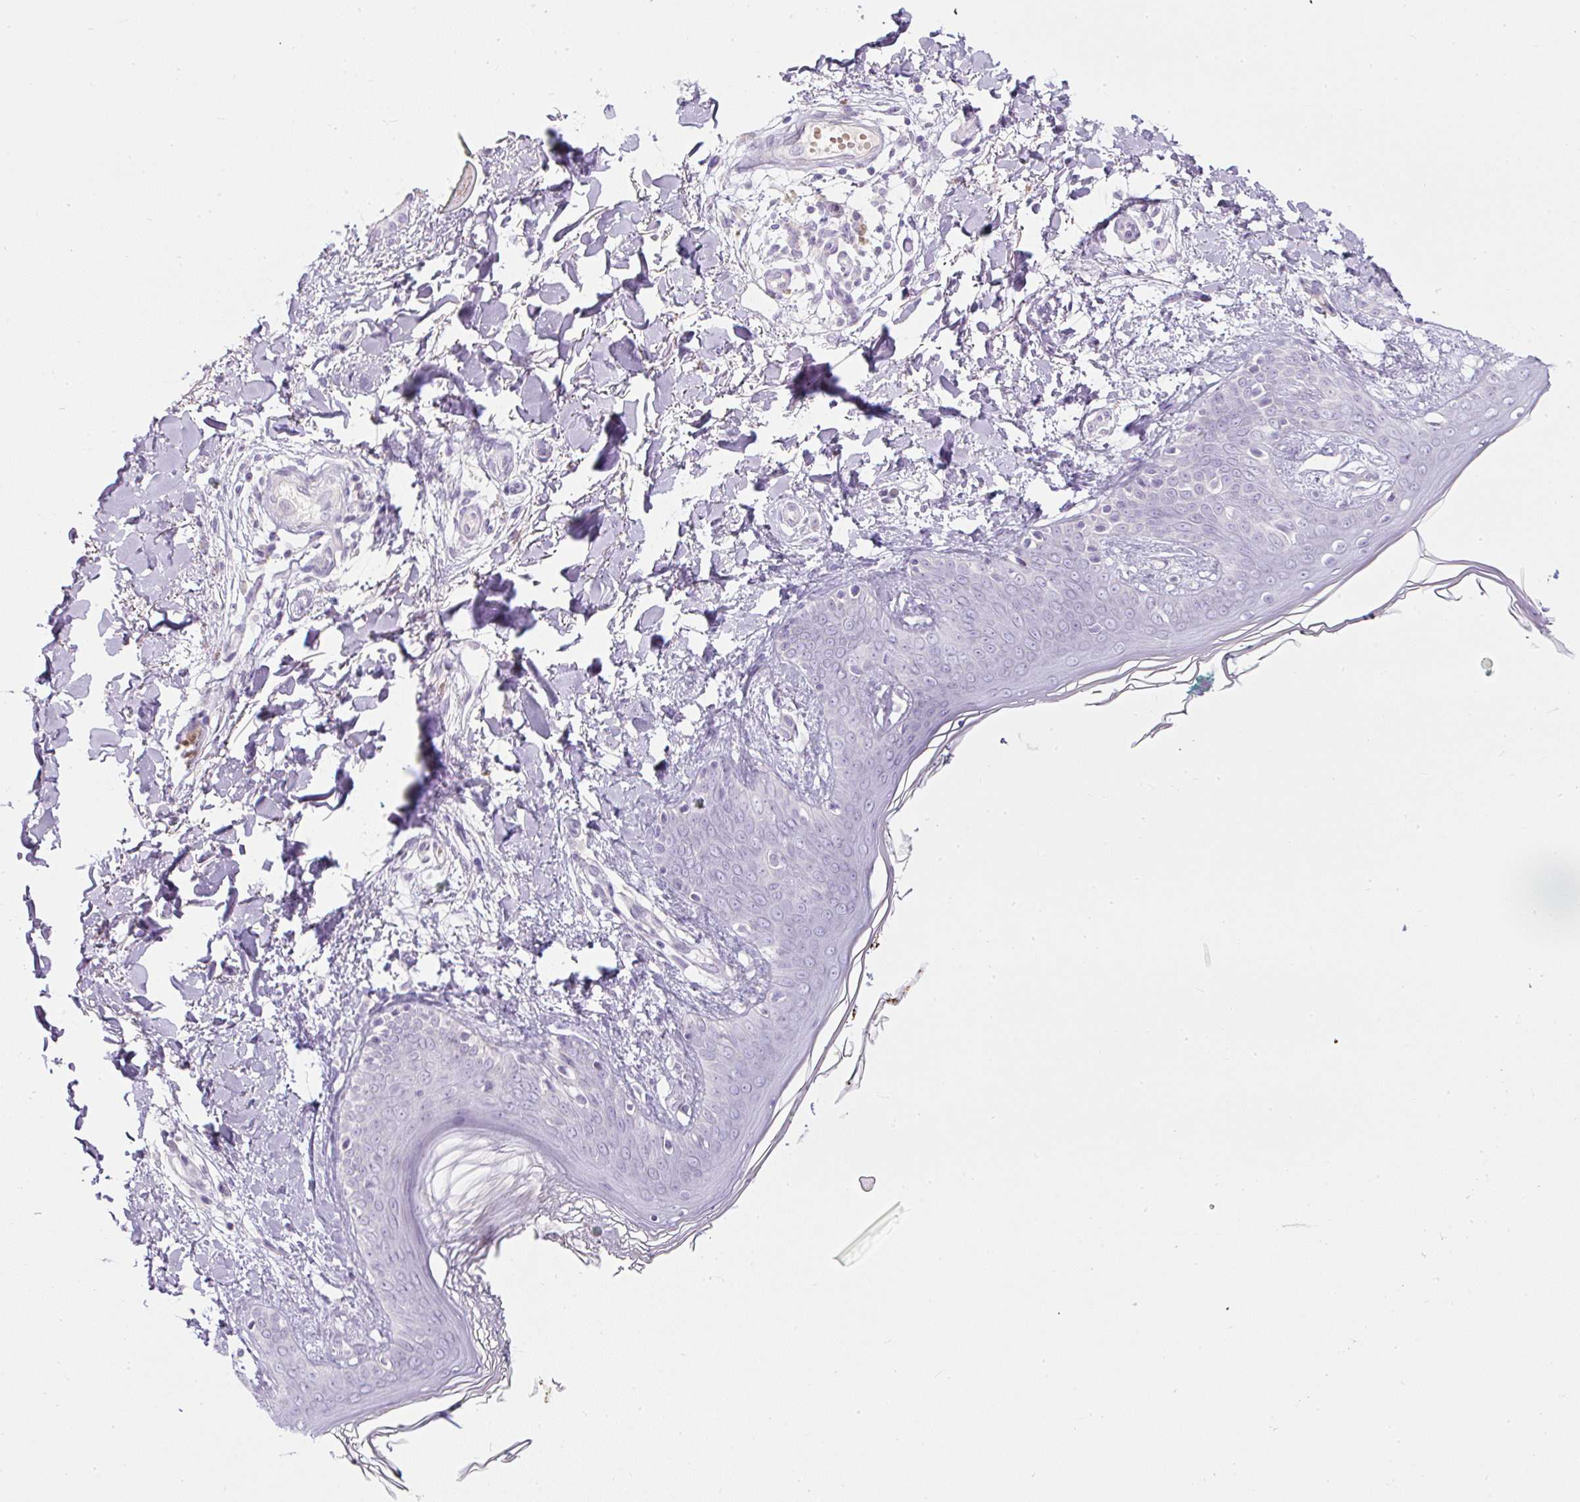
{"staining": {"intensity": "negative", "quantity": "none", "location": "none"}, "tissue": "skin", "cell_type": "Fibroblasts", "image_type": "normal", "snomed": [{"axis": "morphology", "description": "Normal tissue, NOS"}, {"axis": "topography", "description": "Skin"}], "caption": "Immunohistochemistry image of benign skin stained for a protein (brown), which reveals no positivity in fibroblasts.", "gene": "FGFBP3", "patient": {"sex": "female", "age": 34}}